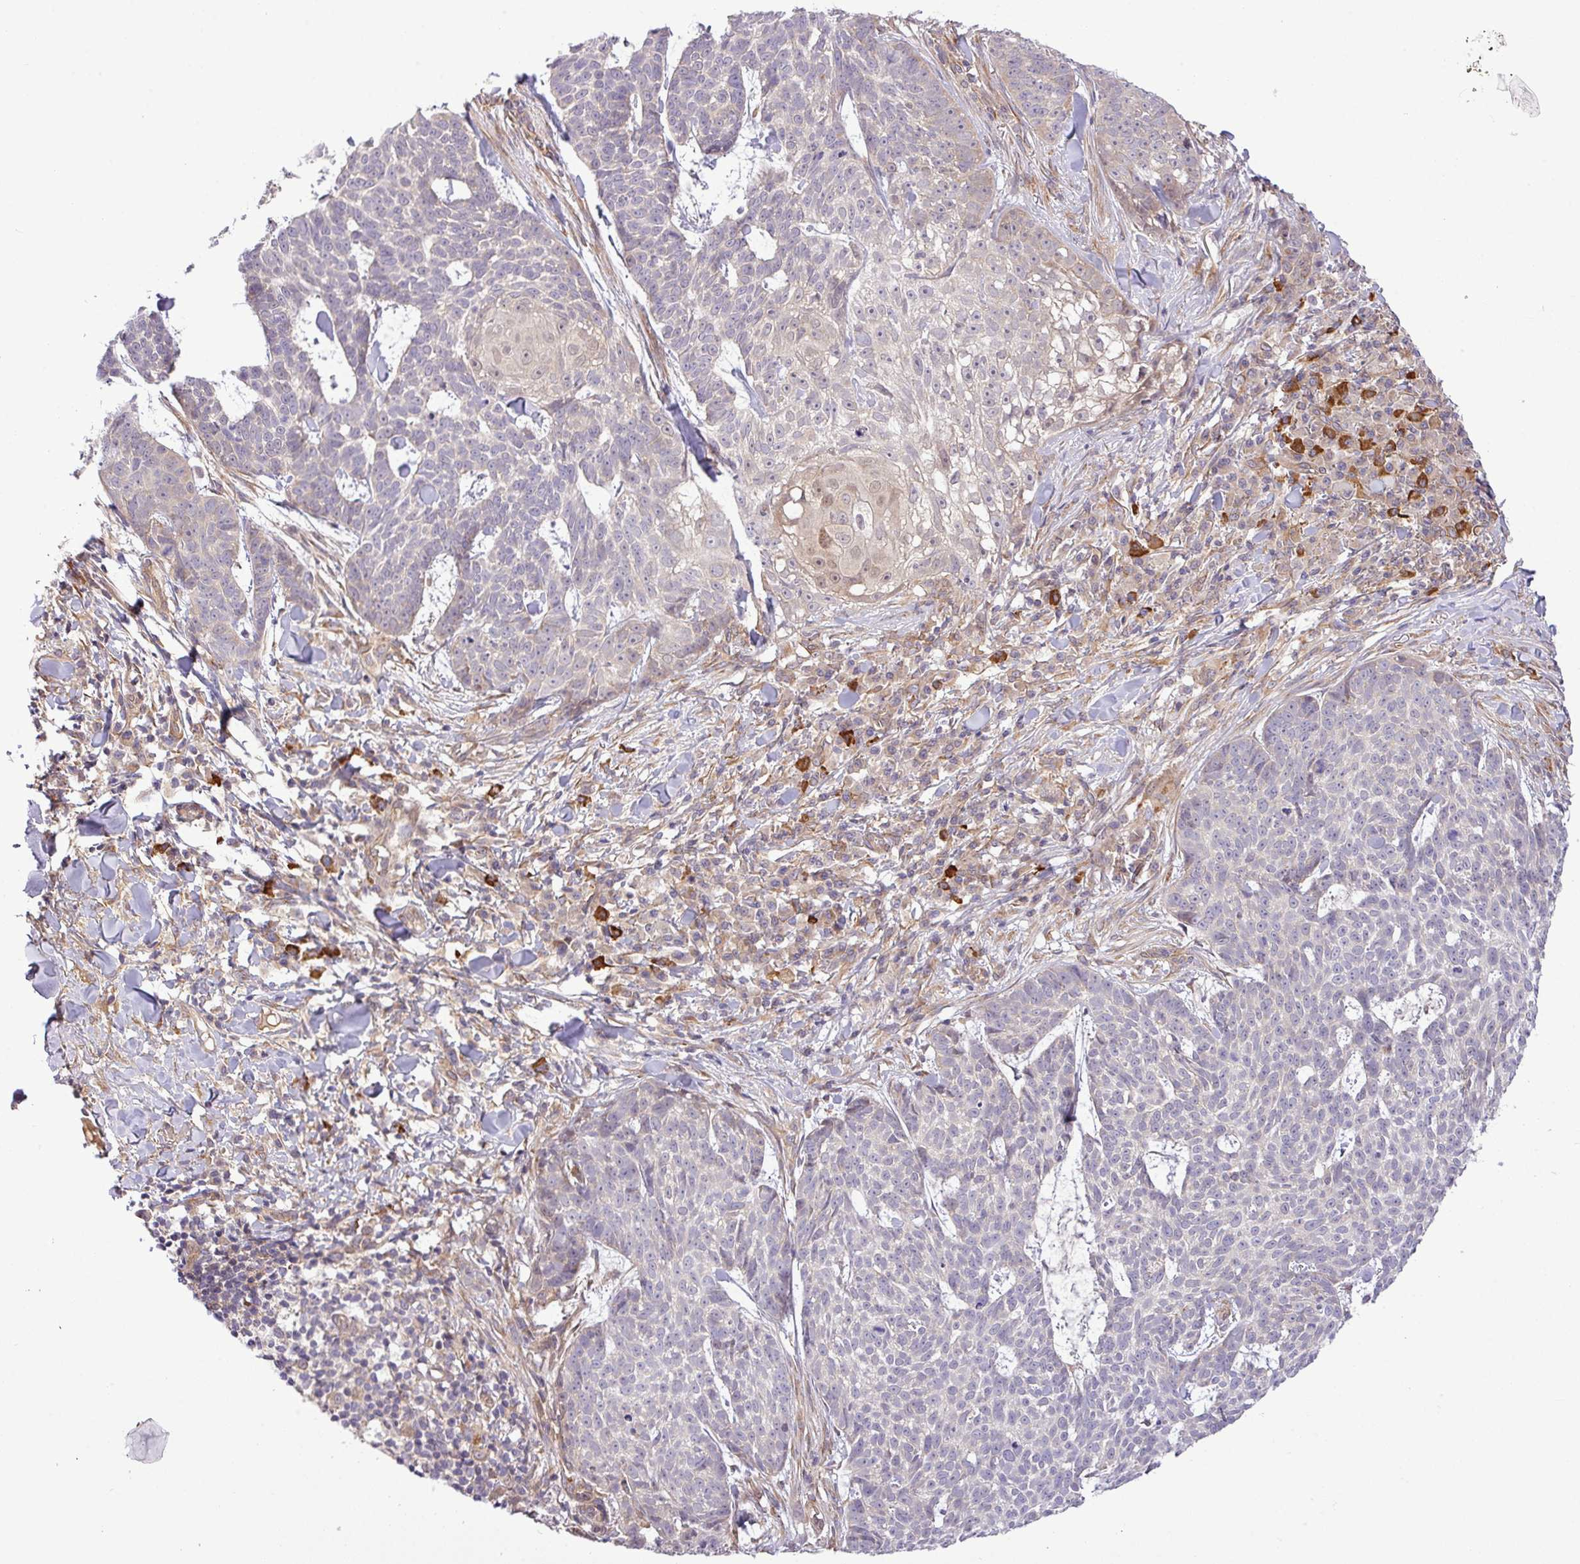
{"staining": {"intensity": "negative", "quantity": "none", "location": "none"}, "tissue": "skin cancer", "cell_type": "Tumor cells", "image_type": "cancer", "snomed": [{"axis": "morphology", "description": "Basal cell carcinoma"}, {"axis": "topography", "description": "Skin"}], "caption": "Immunohistochemistry (IHC) of human skin basal cell carcinoma reveals no staining in tumor cells.", "gene": "FAM222B", "patient": {"sex": "female", "age": 93}}